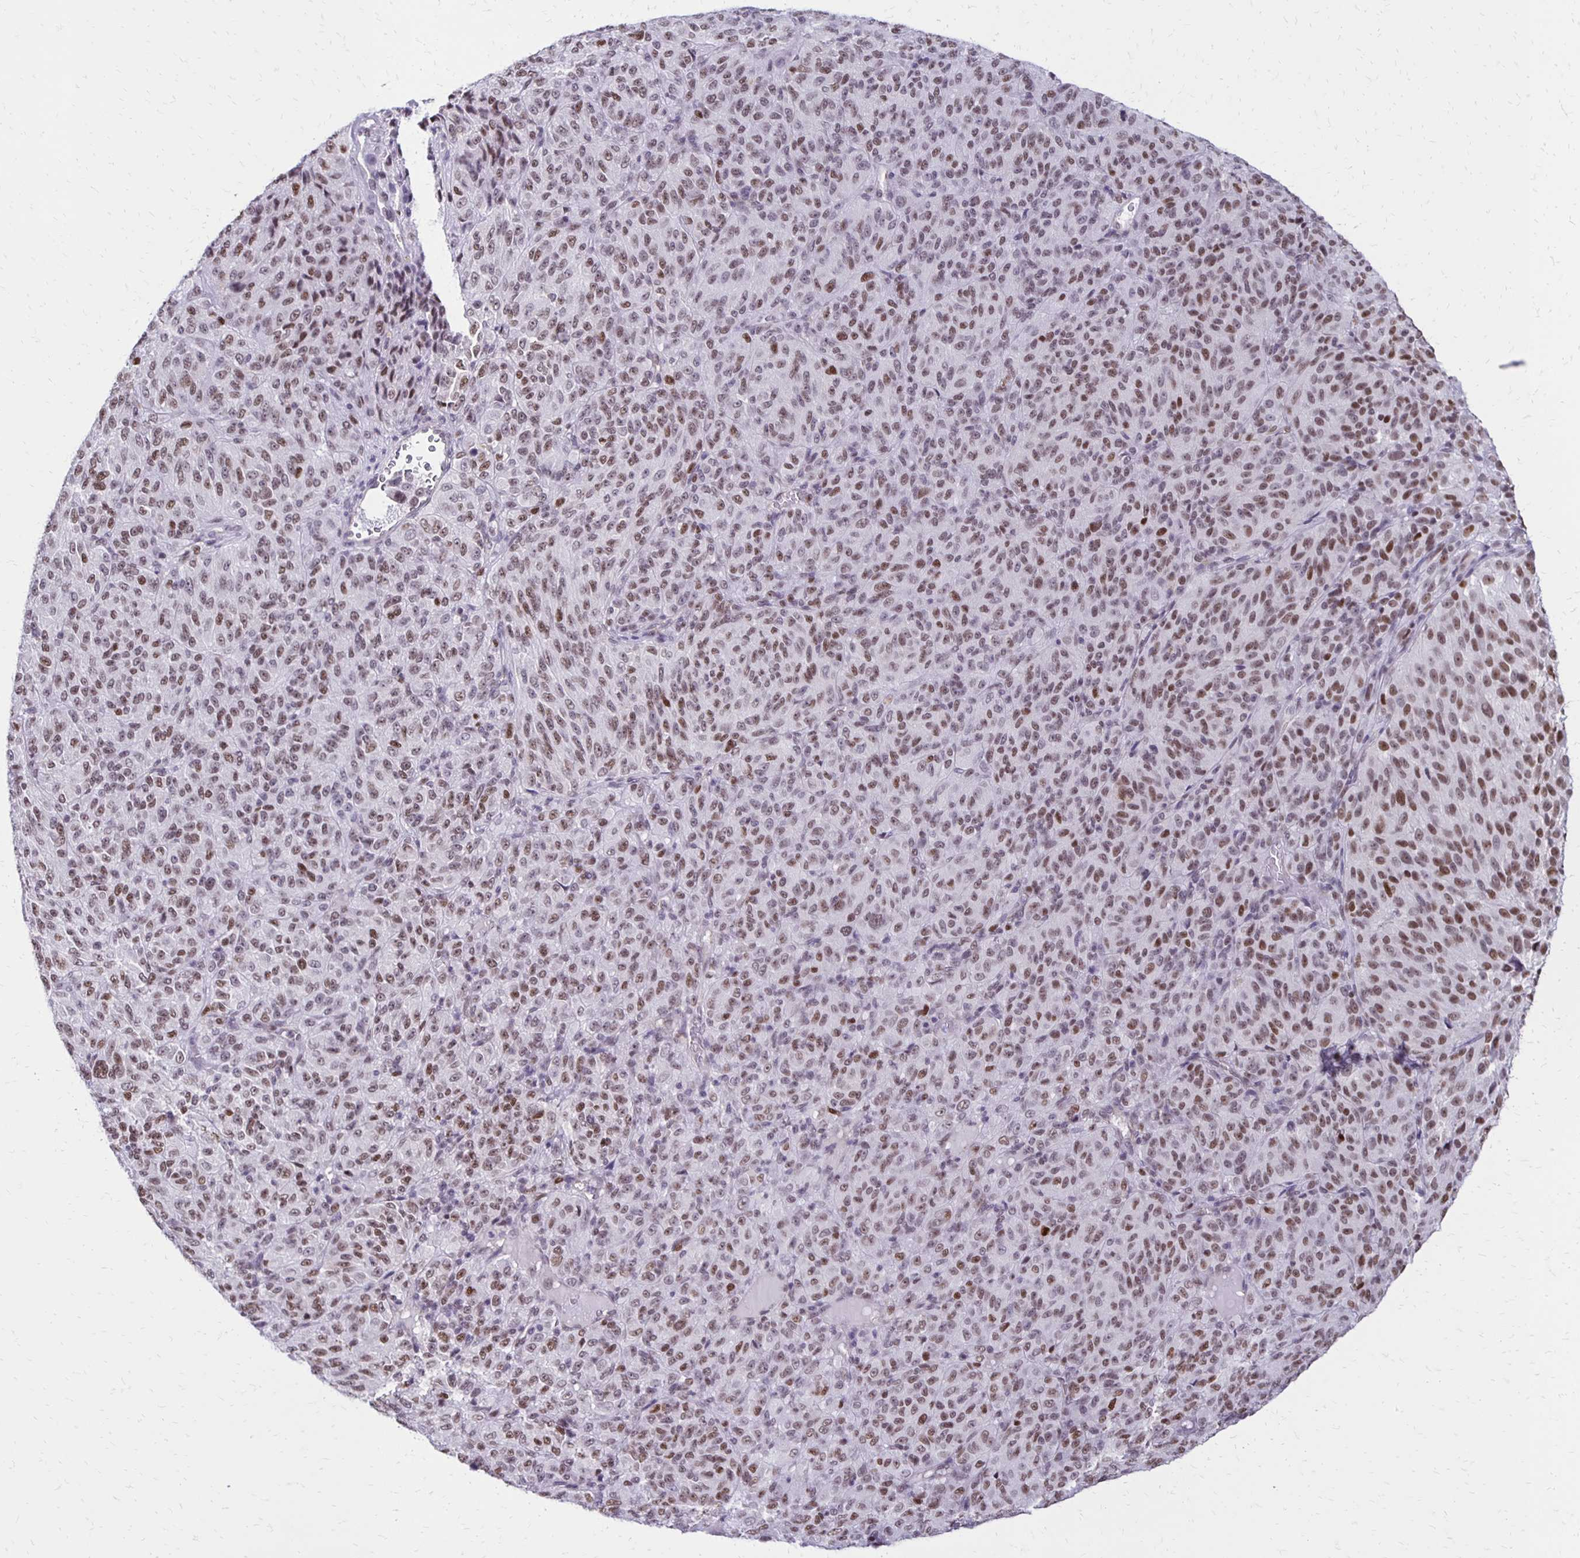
{"staining": {"intensity": "weak", "quantity": ">75%", "location": "nuclear"}, "tissue": "melanoma", "cell_type": "Tumor cells", "image_type": "cancer", "snomed": [{"axis": "morphology", "description": "Malignant melanoma, Metastatic site"}, {"axis": "topography", "description": "Brain"}], "caption": "Malignant melanoma (metastatic site) stained with immunohistochemistry reveals weak nuclear positivity in about >75% of tumor cells. The protein of interest is stained brown, and the nuclei are stained in blue (DAB (3,3'-diaminobenzidine) IHC with brightfield microscopy, high magnification).", "gene": "DDB2", "patient": {"sex": "female", "age": 56}}